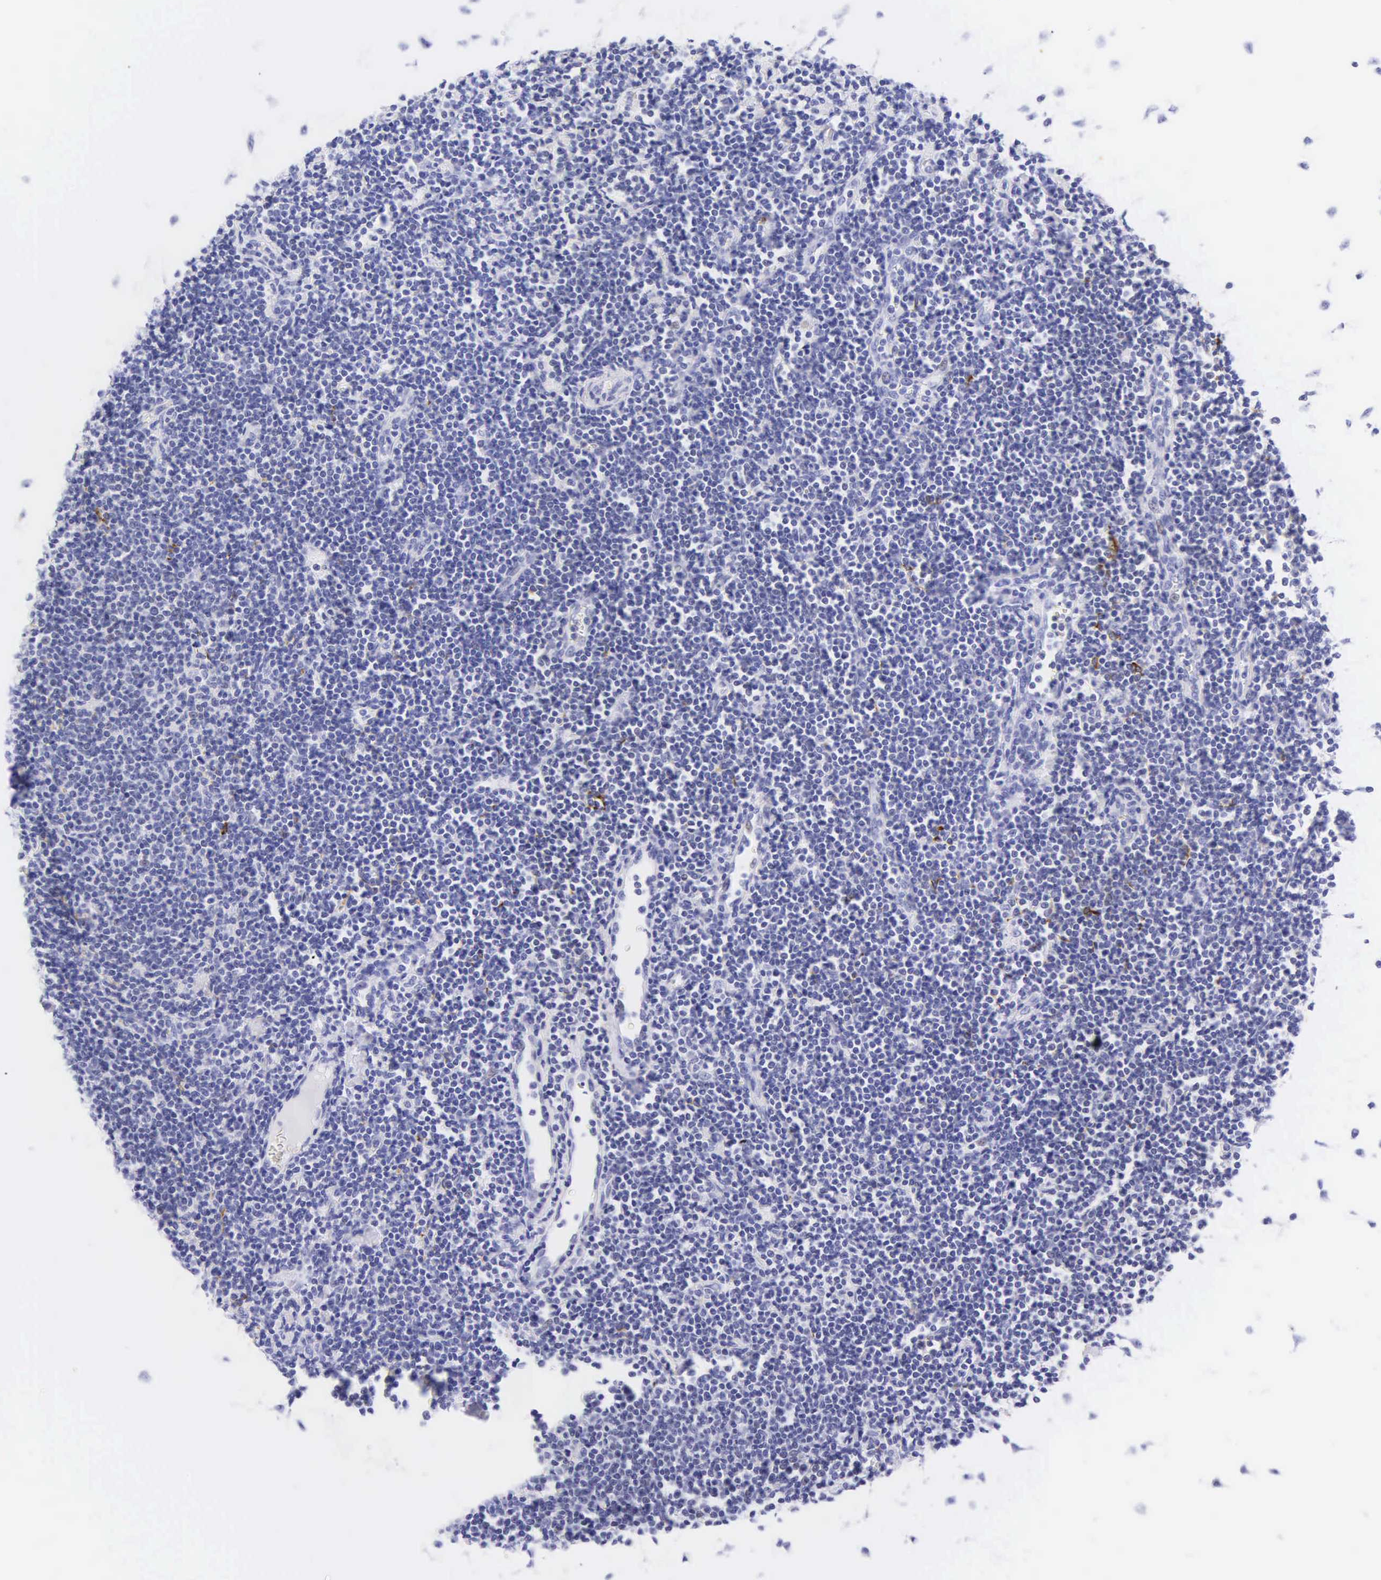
{"staining": {"intensity": "negative", "quantity": "none", "location": "none"}, "tissue": "lymphoma", "cell_type": "Tumor cells", "image_type": "cancer", "snomed": [{"axis": "morphology", "description": "Malignant lymphoma, non-Hodgkin's type, Low grade"}, {"axis": "topography", "description": "Lymph node"}], "caption": "Tumor cells are negative for brown protein staining in lymphoma. The staining is performed using DAB brown chromogen with nuclei counter-stained in using hematoxylin.", "gene": "DES", "patient": {"sex": "male", "age": 65}}